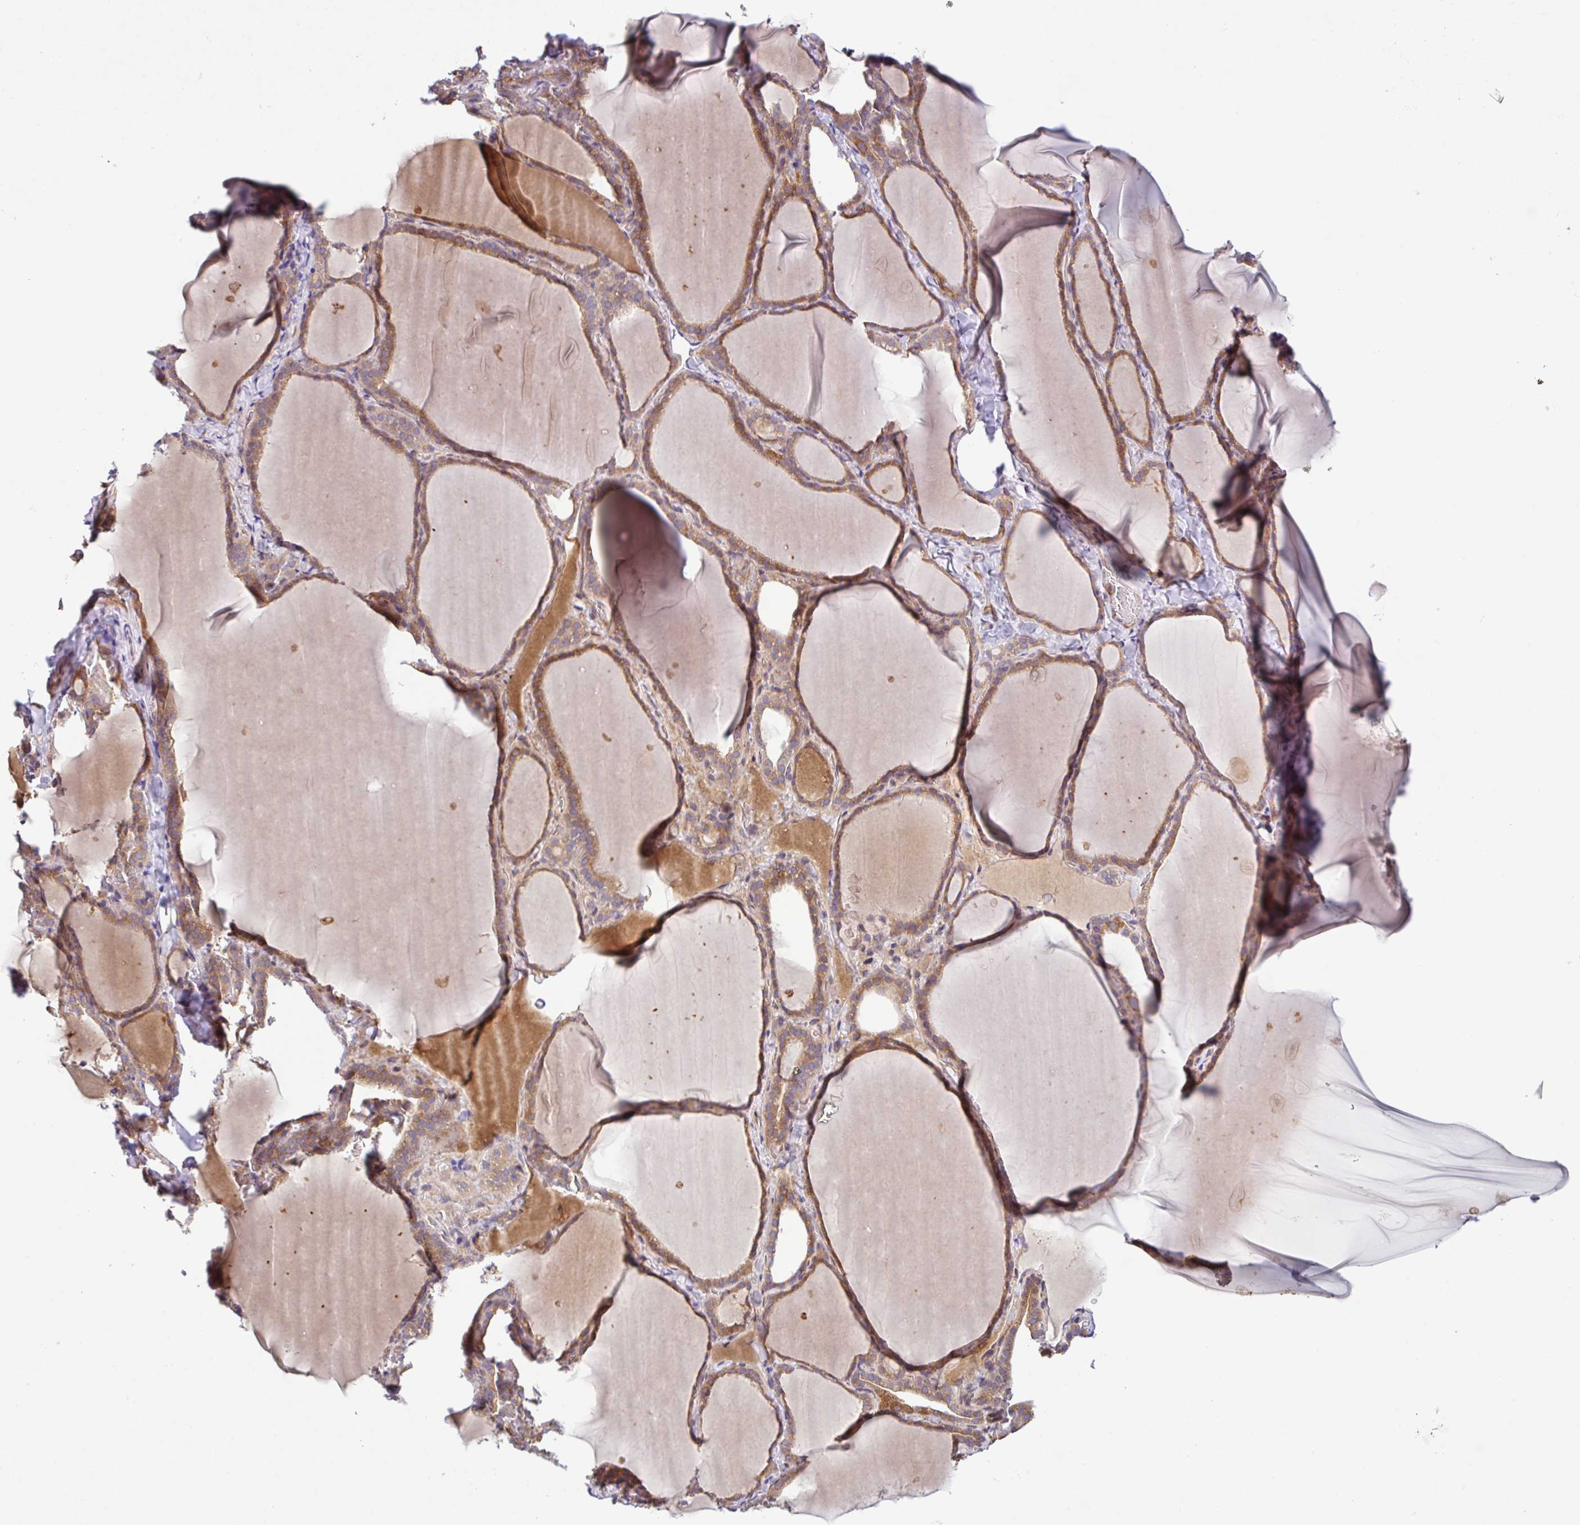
{"staining": {"intensity": "moderate", "quantity": "25%-75%", "location": "cytoplasmic/membranous"}, "tissue": "thyroid gland", "cell_type": "Glandular cells", "image_type": "normal", "snomed": [{"axis": "morphology", "description": "Normal tissue, NOS"}, {"axis": "topography", "description": "Thyroid gland"}], "caption": "Thyroid gland was stained to show a protein in brown. There is medium levels of moderate cytoplasmic/membranous positivity in approximately 25%-75% of glandular cells.", "gene": "UBE4A", "patient": {"sex": "female", "age": 22}}